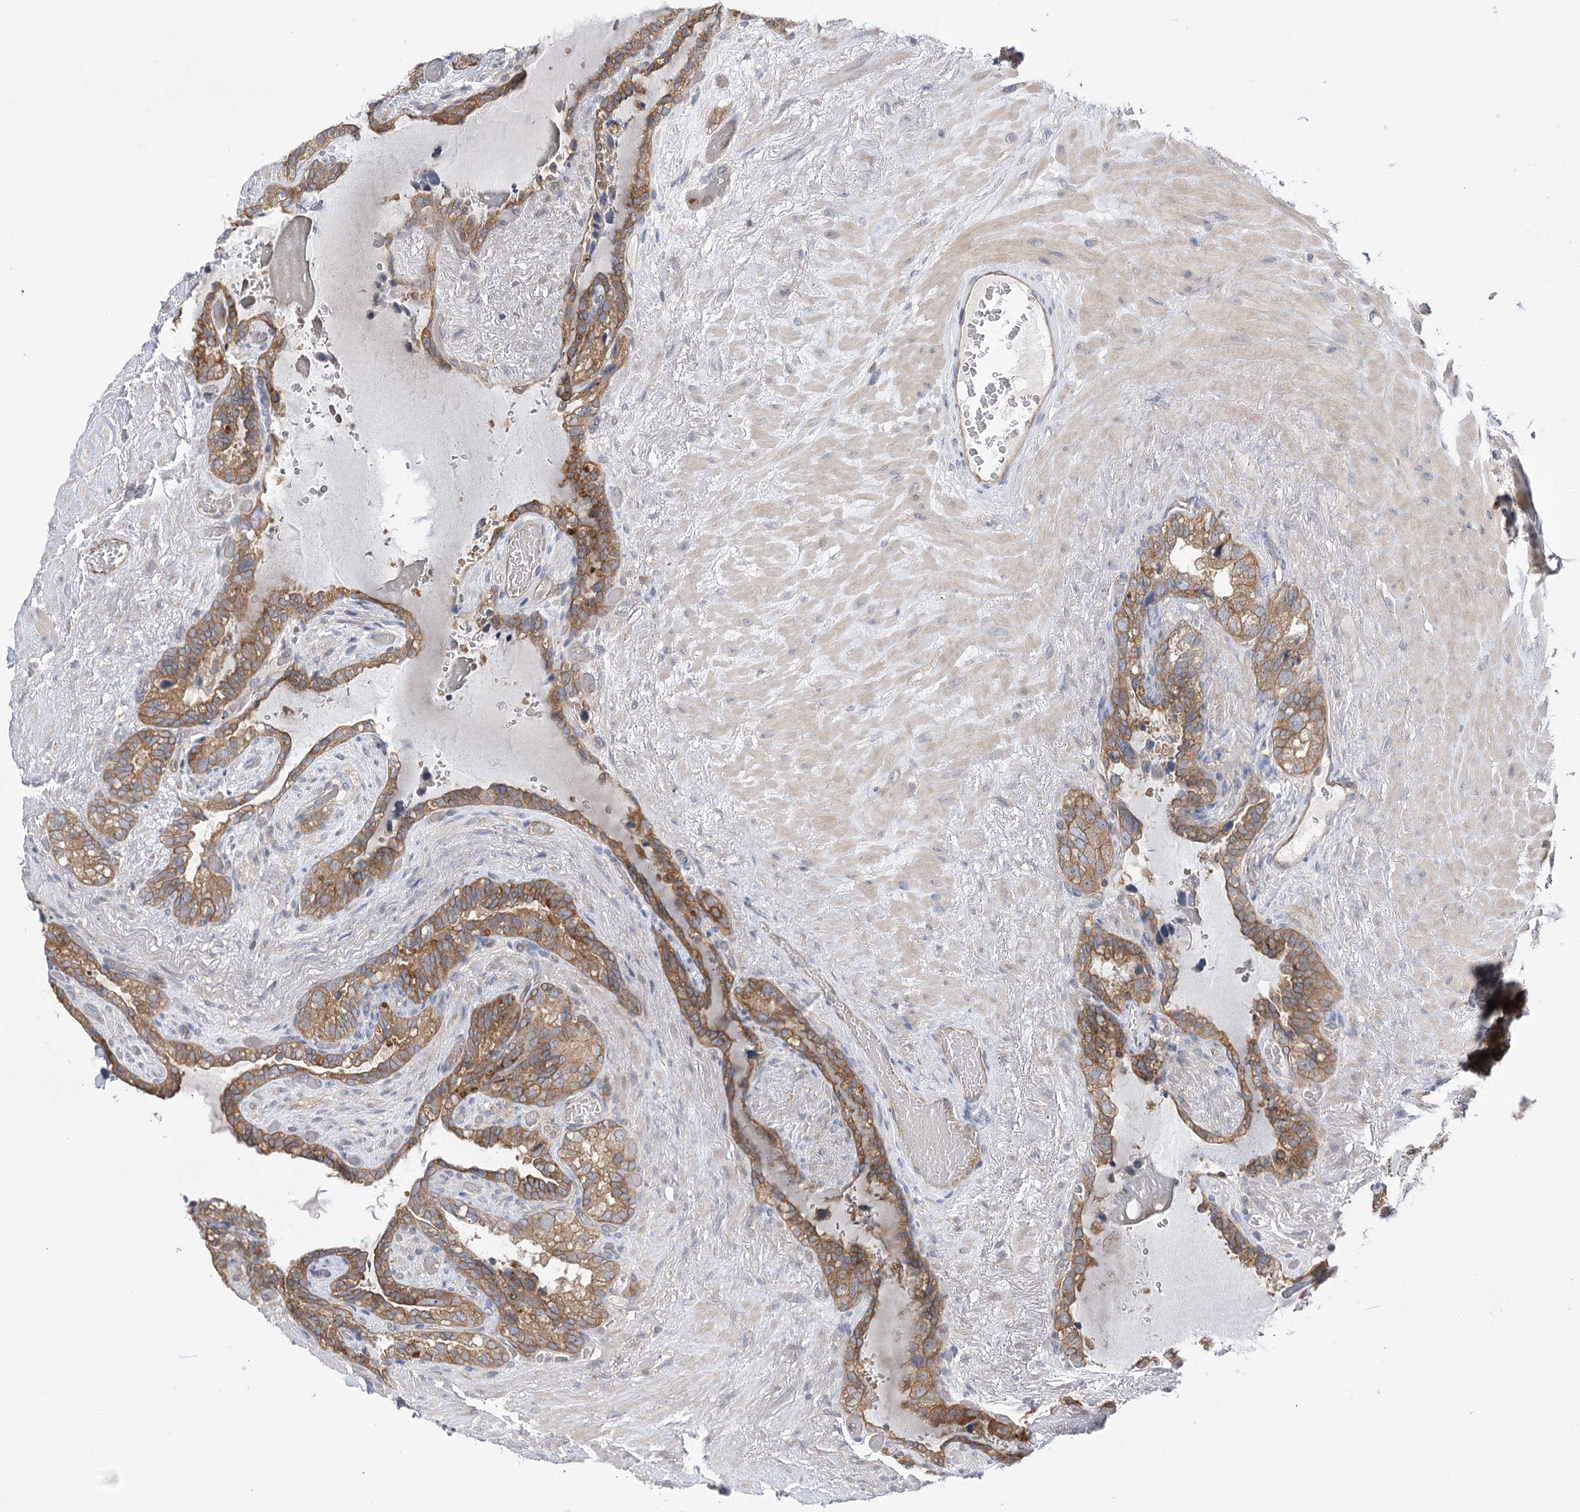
{"staining": {"intensity": "moderate", "quantity": ">75%", "location": "cytoplasmic/membranous"}, "tissue": "seminal vesicle", "cell_type": "Glandular cells", "image_type": "normal", "snomed": [{"axis": "morphology", "description": "Normal tissue, NOS"}, {"axis": "topography", "description": "Seminal veicle"}], "caption": "This image demonstrates IHC staining of normal seminal vesicle, with medium moderate cytoplasmic/membranous expression in approximately >75% of glandular cells.", "gene": "BCR", "patient": {"sex": "male", "age": 80}}